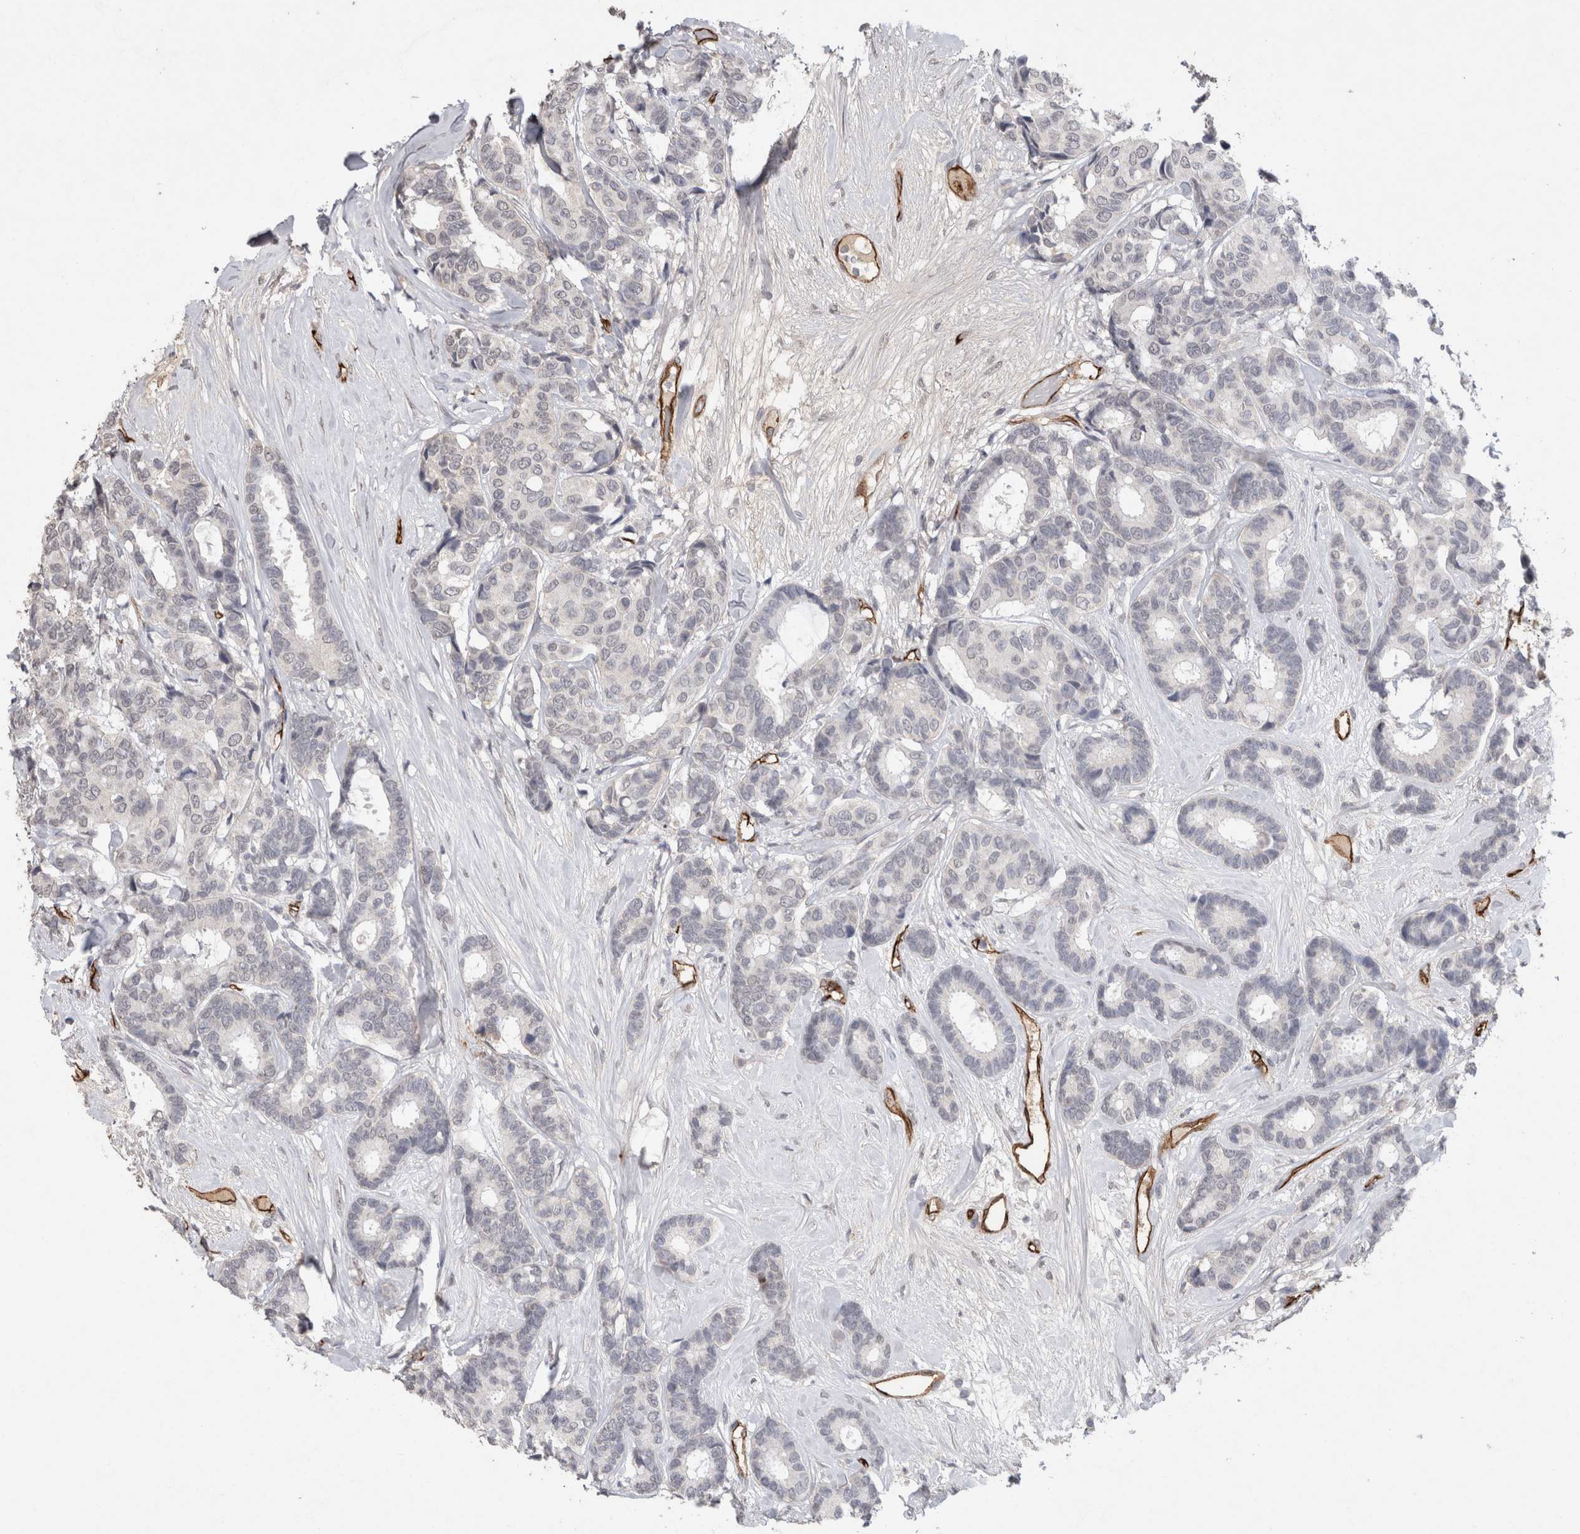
{"staining": {"intensity": "negative", "quantity": "none", "location": "none"}, "tissue": "breast cancer", "cell_type": "Tumor cells", "image_type": "cancer", "snomed": [{"axis": "morphology", "description": "Duct carcinoma"}, {"axis": "topography", "description": "Breast"}], "caption": "Immunohistochemical staining of human breast cancer demonstrates no significant staining in tumor cells. (DAB (3,3'-diaminobenzidine) IHC, high magnification).", "gene": "CDH13", "patient": {"sex": "female", "age": 87}}